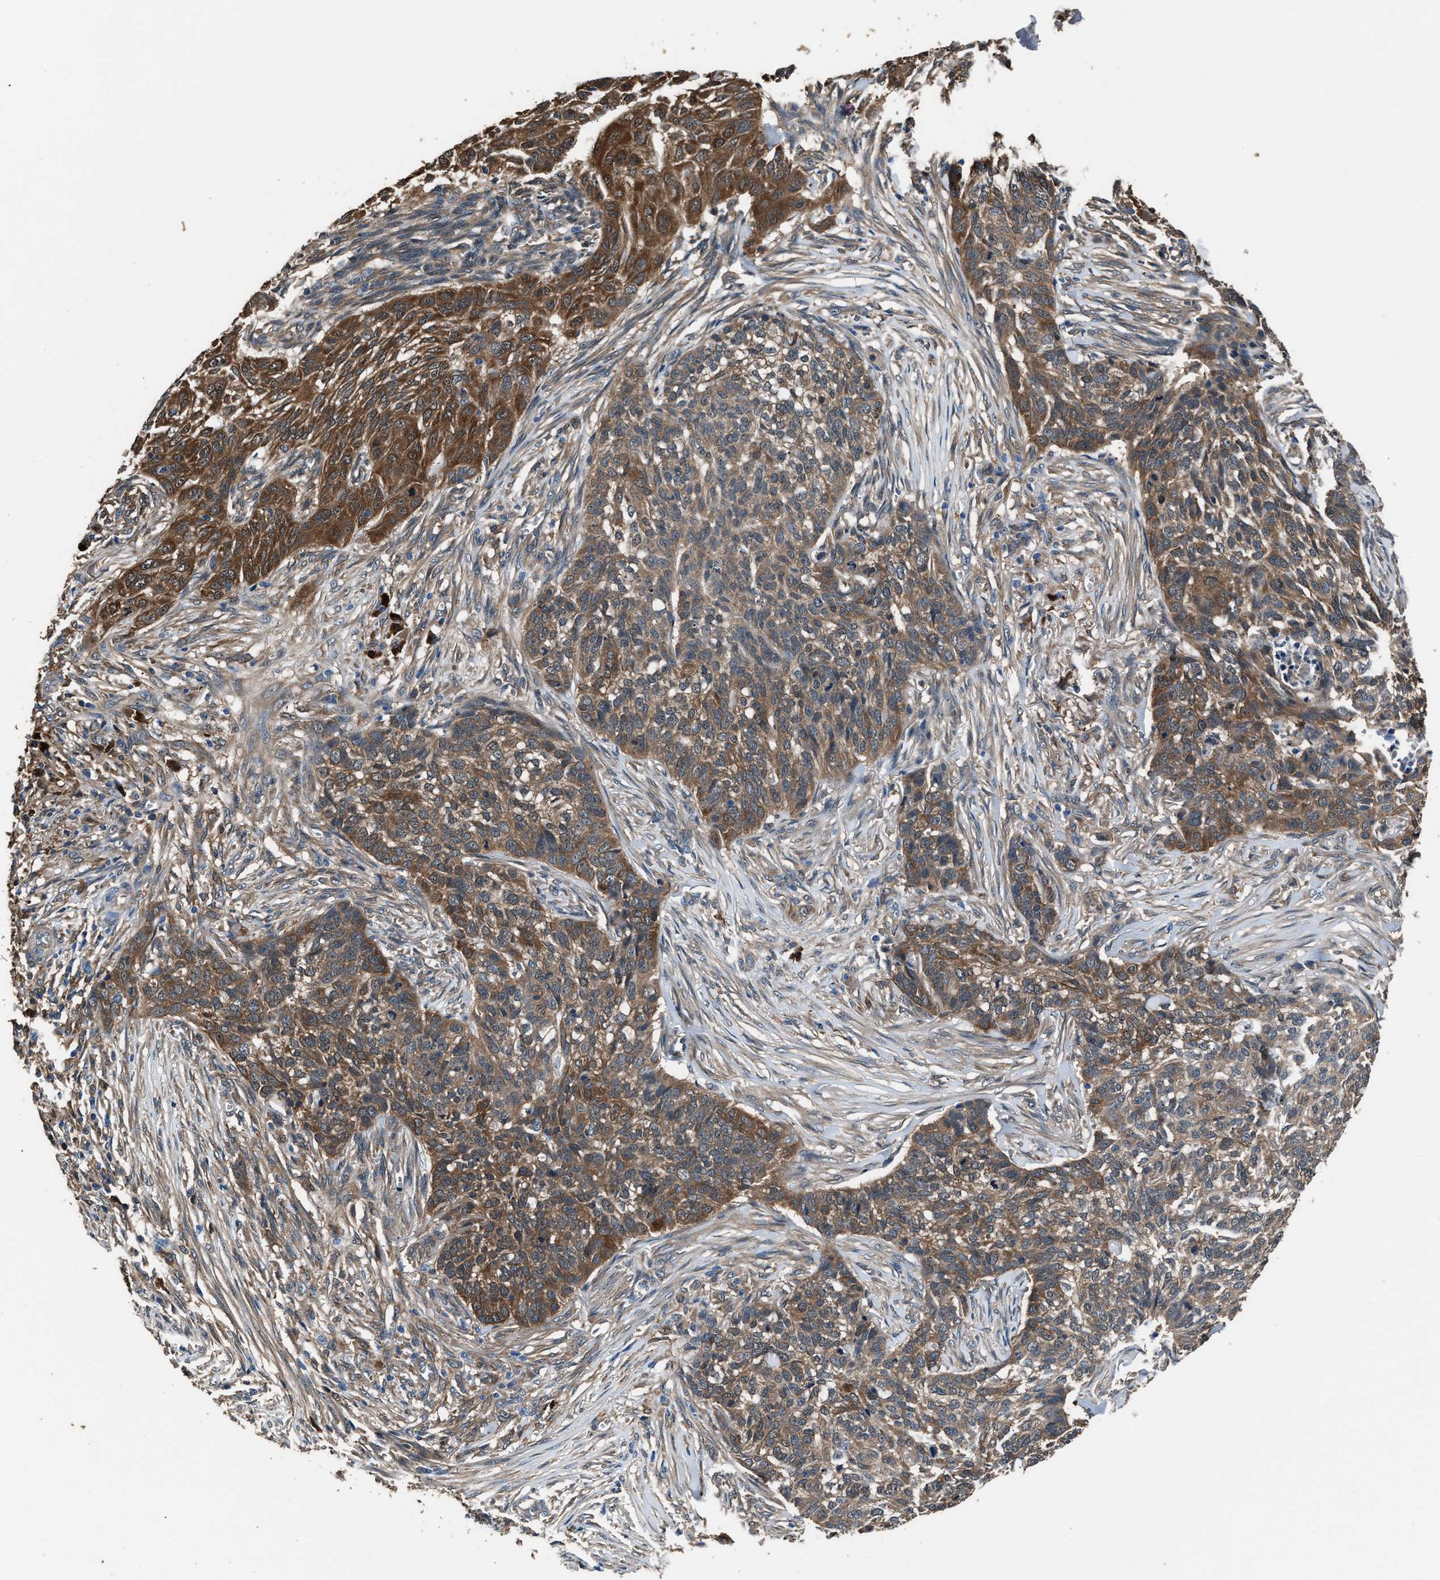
{"staining": {"intensity": "moderate", "quantity": ">75%", "location": "cytoplasmic/membranous"}, "tissue": "skin cancer", "cell_type": "Tumor cells", "image_type": "cancer", "snomed": [{"axis": "morphology", "description": "Basal cell carcinoma"}, {"axis": "topography", "description": "Skin"}], "caption": "A medium amount of moderate cytoplasmic/membranous positivity is present in approximately >75% of tumor cells in skin basal cell carcinoma tissue.", "gene": "GSTP1", "patient": {"sex": "male", "age": 85}}